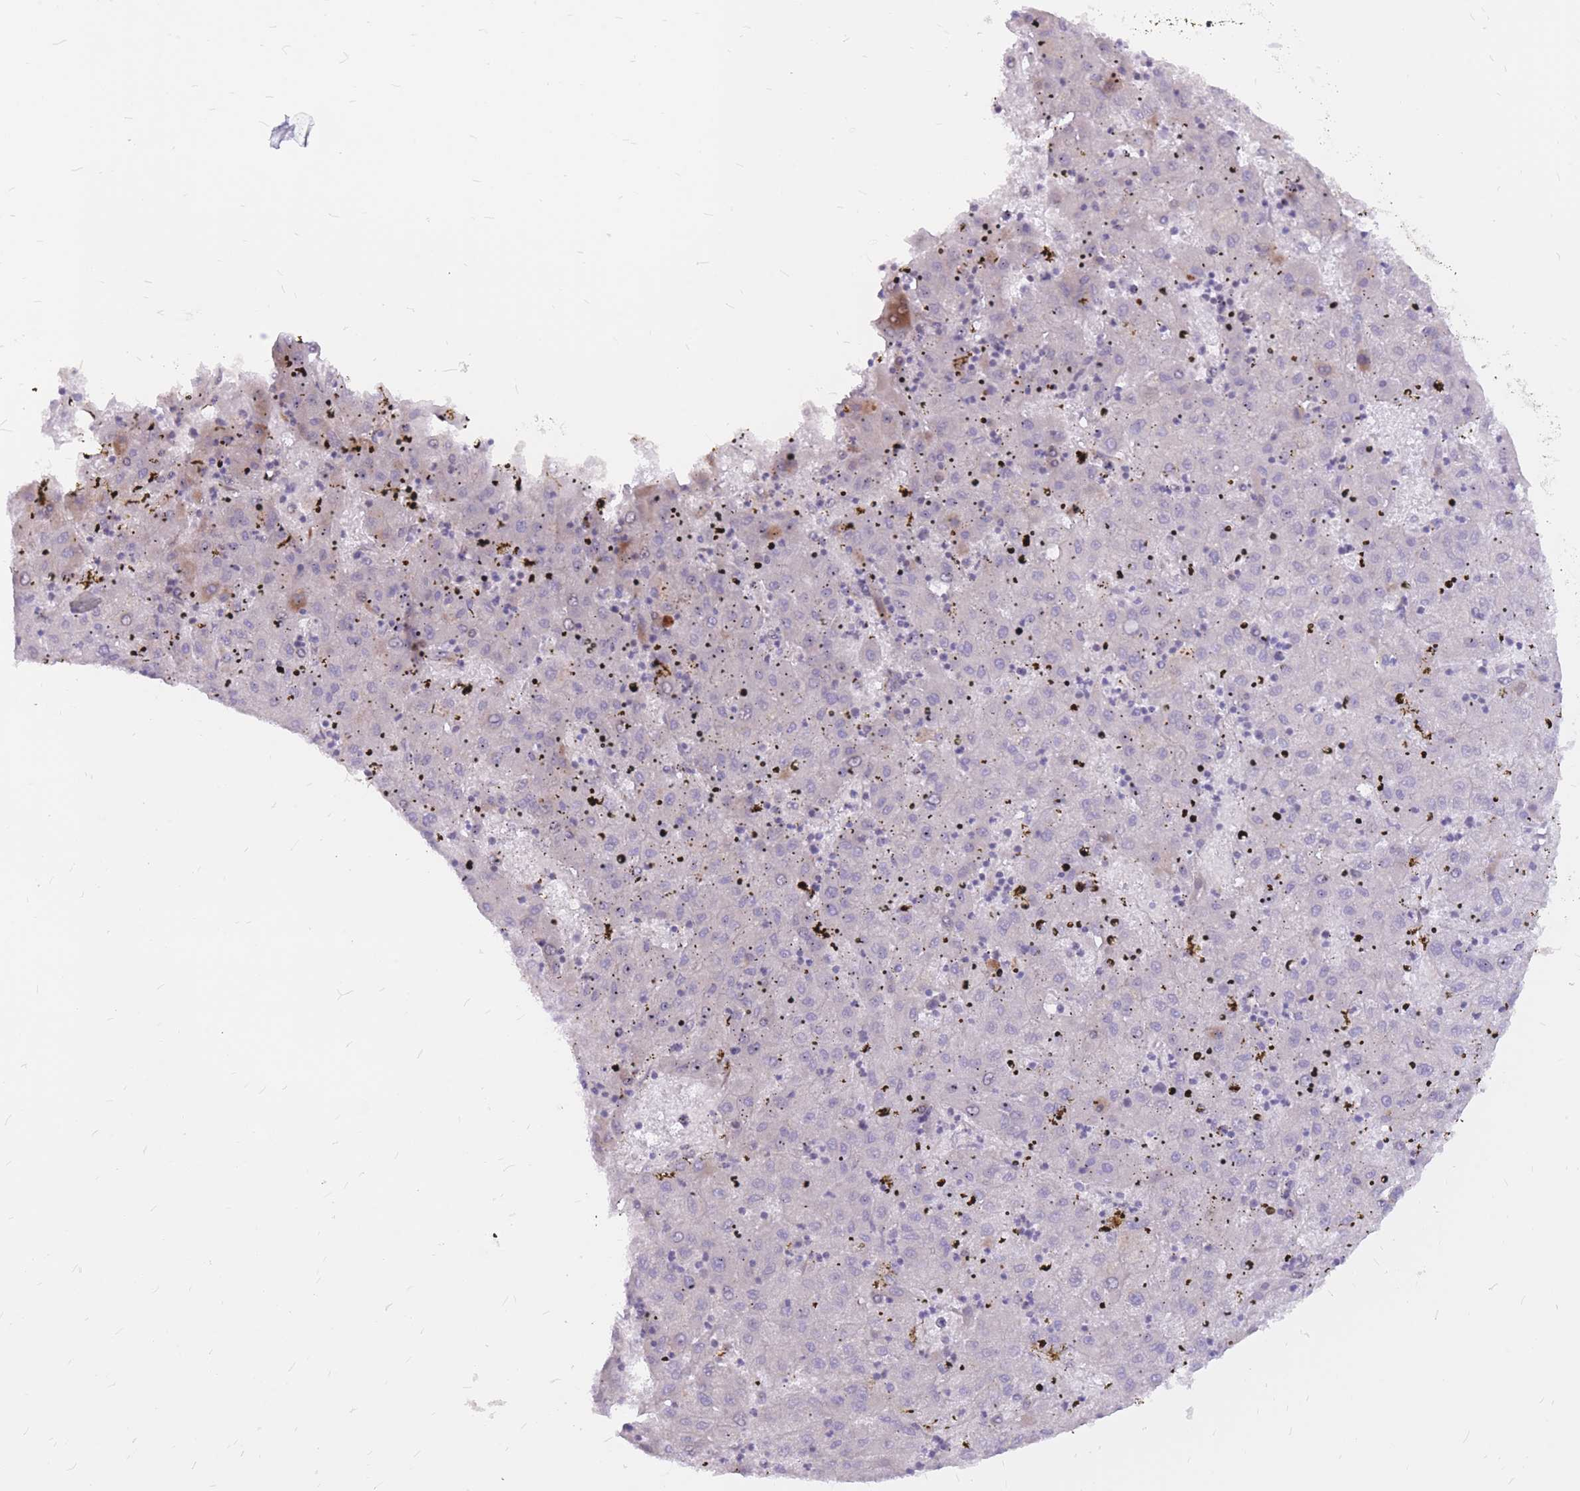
{"staining": {"intensity": "negative", "quantity": "none", "location": "none"}, "tissue": "liver cancer", "cell_type": "Tumor cells", "image_type": "cancer", "snomed": [{"axis": "morphology", "description": "Carcinoma, Hepatocellular, NOS"}, {"axis": "topography", "description": "Liver"}], "caption": "DAB (3,3'-diaminobenzidine) immunohistochemical staining of liver hepatocellular carcinoma shows no significant staining in tumor cells. (DAB (3,3'-diaminobenzidine) IHC visualized using brightfield microscopy, high magnification).", "gene": "ADD2", "patient": {"sex": "male", "age": 72}}